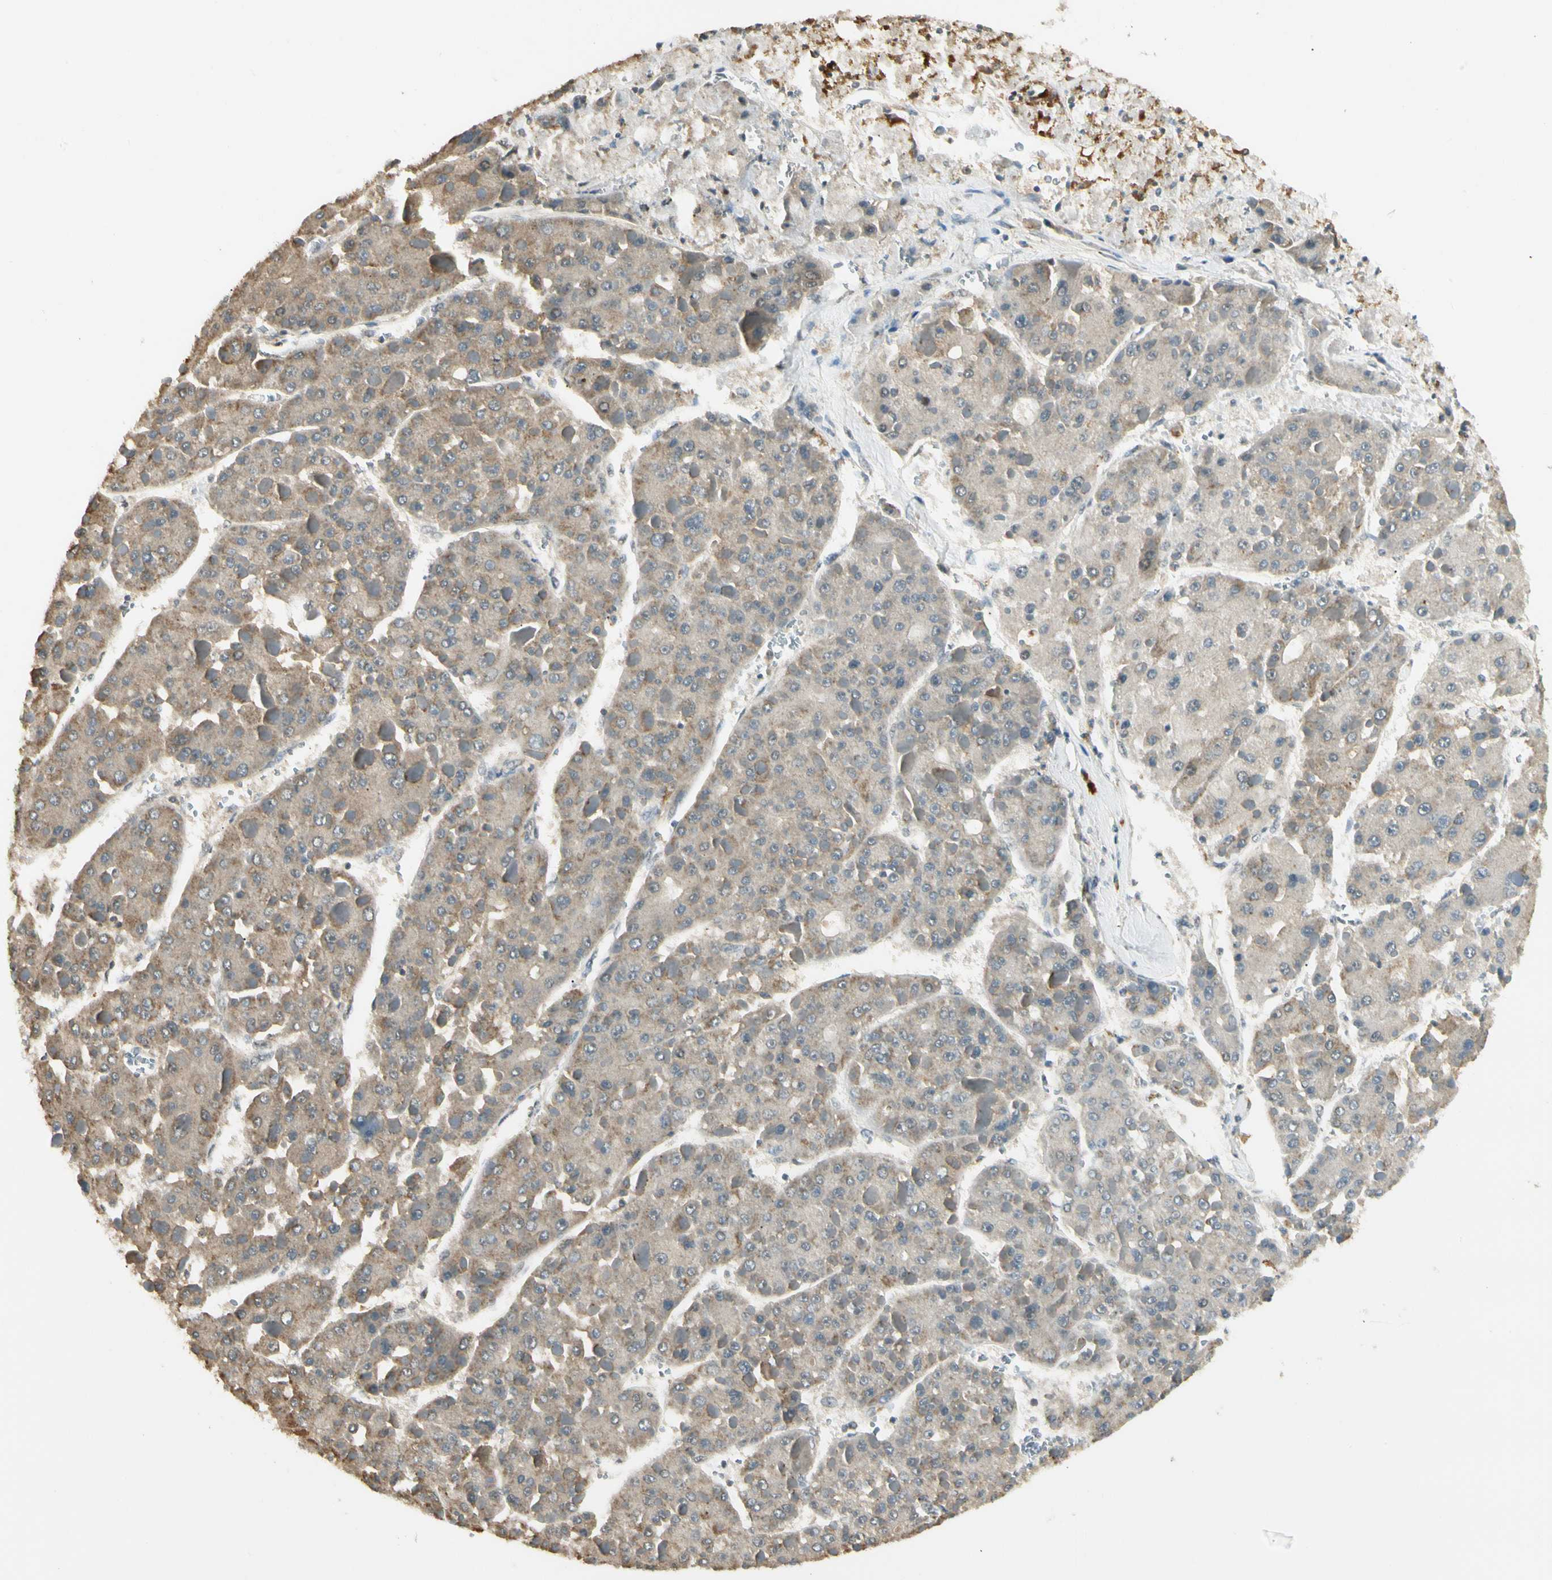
{"staining": {"intensity": "weak", "quantity": ">75%", "location": "cytoplasmic/membranous"}, "tissue": "liver cancer", "cell_type": "Tumor cells", "image_type": "cancer", "snomed": [{"axis": "morphology", "description": "Carcinoma, Hepatocellular, NOS"}, {"axis": "topography", "description": "Liver"}], "caption": "Brown immunohistochemical staining in human hepatocellular carcinoma (liver) exhibits weak cytoplasmic/membranous staining in about >75% of tumor cells.", "gene": "SGCA", "patient": {"sex": "female", "age": 73}}